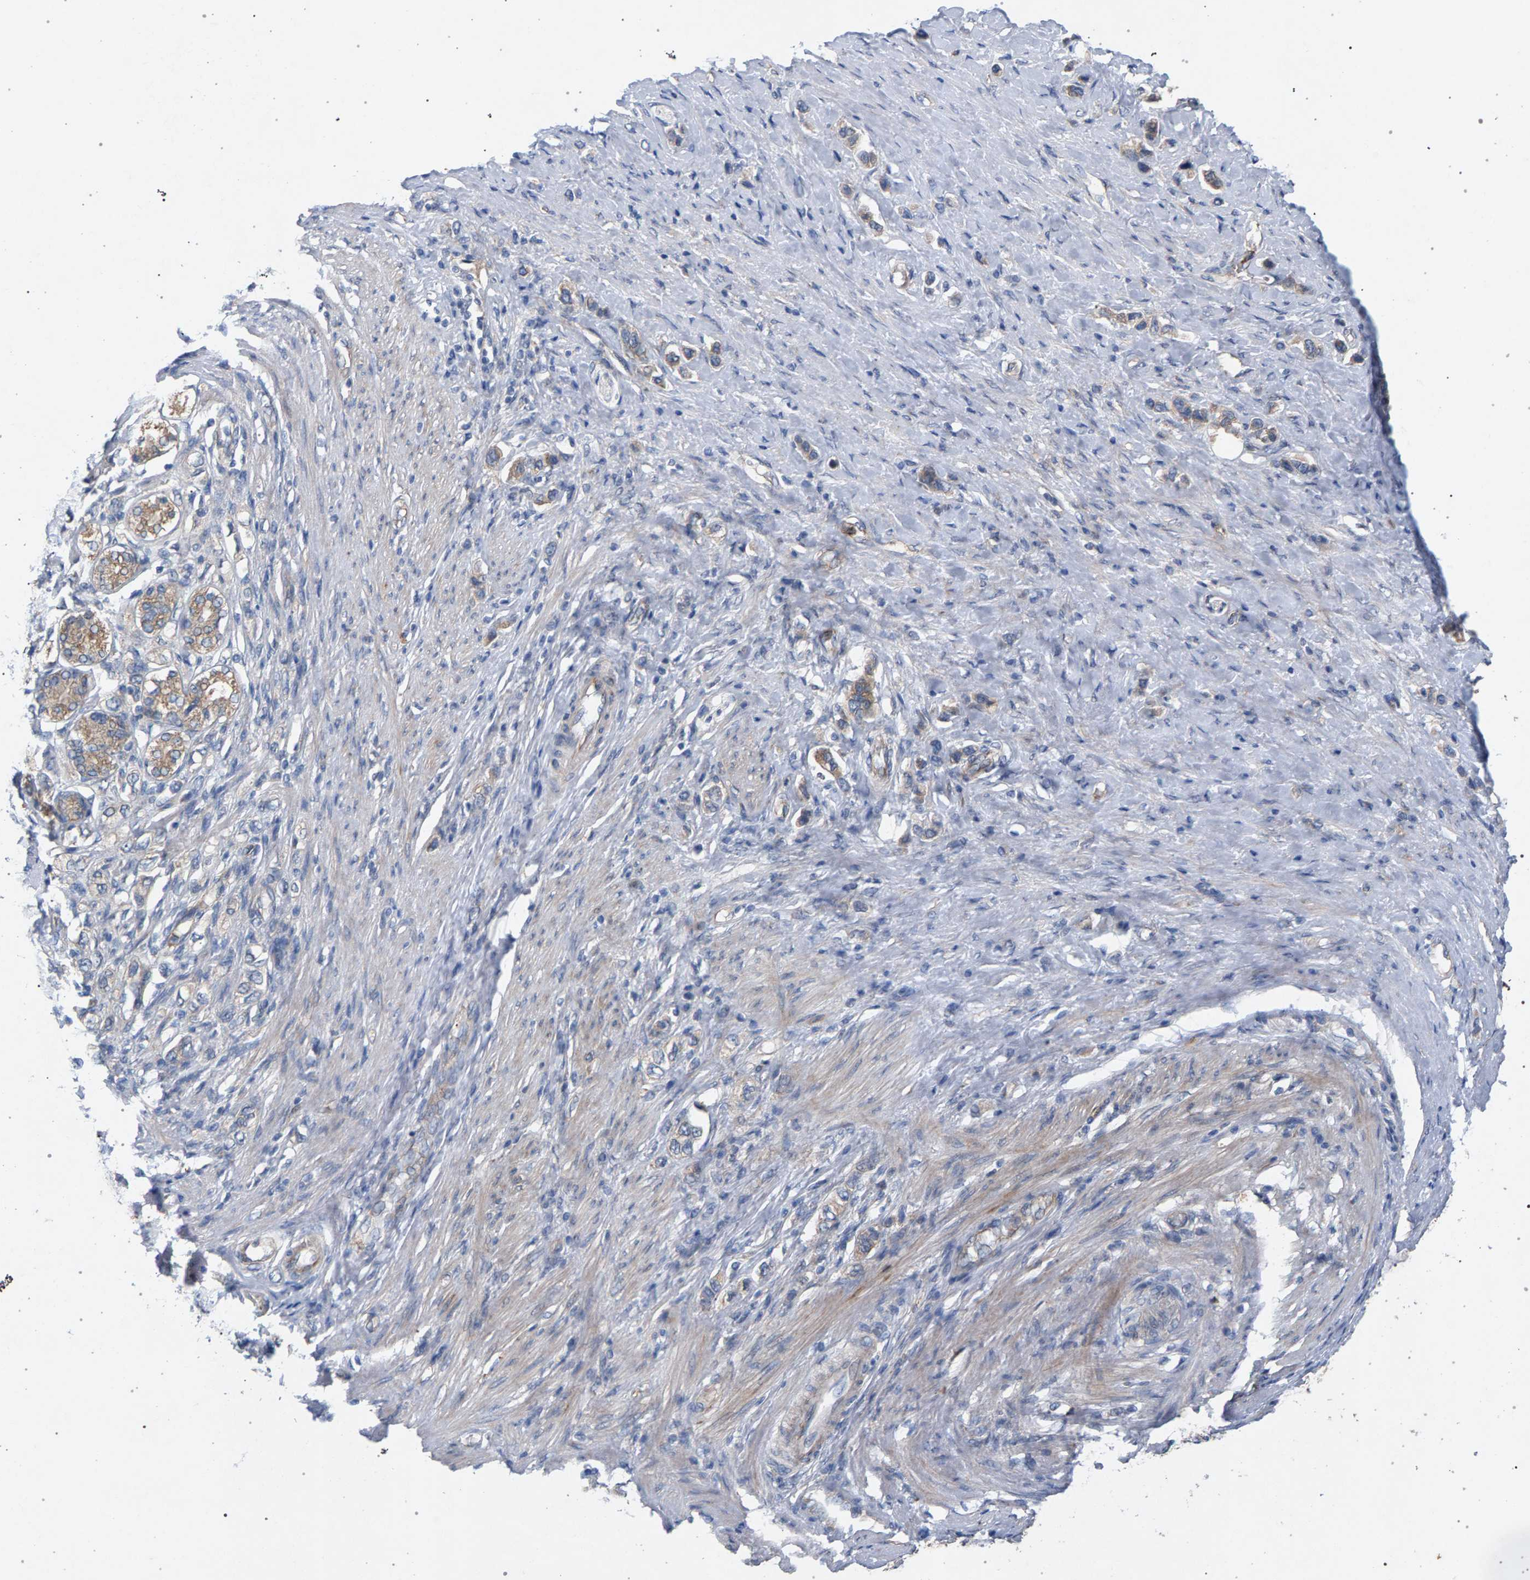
{"staining": {"intensity": "weak", "quantity": "25%-75%", "location": "cytoplasmic/membranous"}, "tissue": "stomach cancer", "cell_type": "Tumor cells", "image_type": "cancer", "snomed": [{"axis": "morphology", "description": "Adenocarcinoma, NOS"}, {"axis": "topography", "description": "Stomach"}], "caption": "Immunohistochemistry staining of stomach cancer (adenocarcinoma), which exhibits low levels of weak cytoplasmic/membranous staining in about 25%-75% of tumor cells indicating weak cytoplasmic/membranous protein staining. The staining was performed using DAB (brown) for protein detection and nuclei were counterstained in hematoxylin (blue).", "gene": "MAMDC2", "patient": {"sex": "female", "age": 65}}